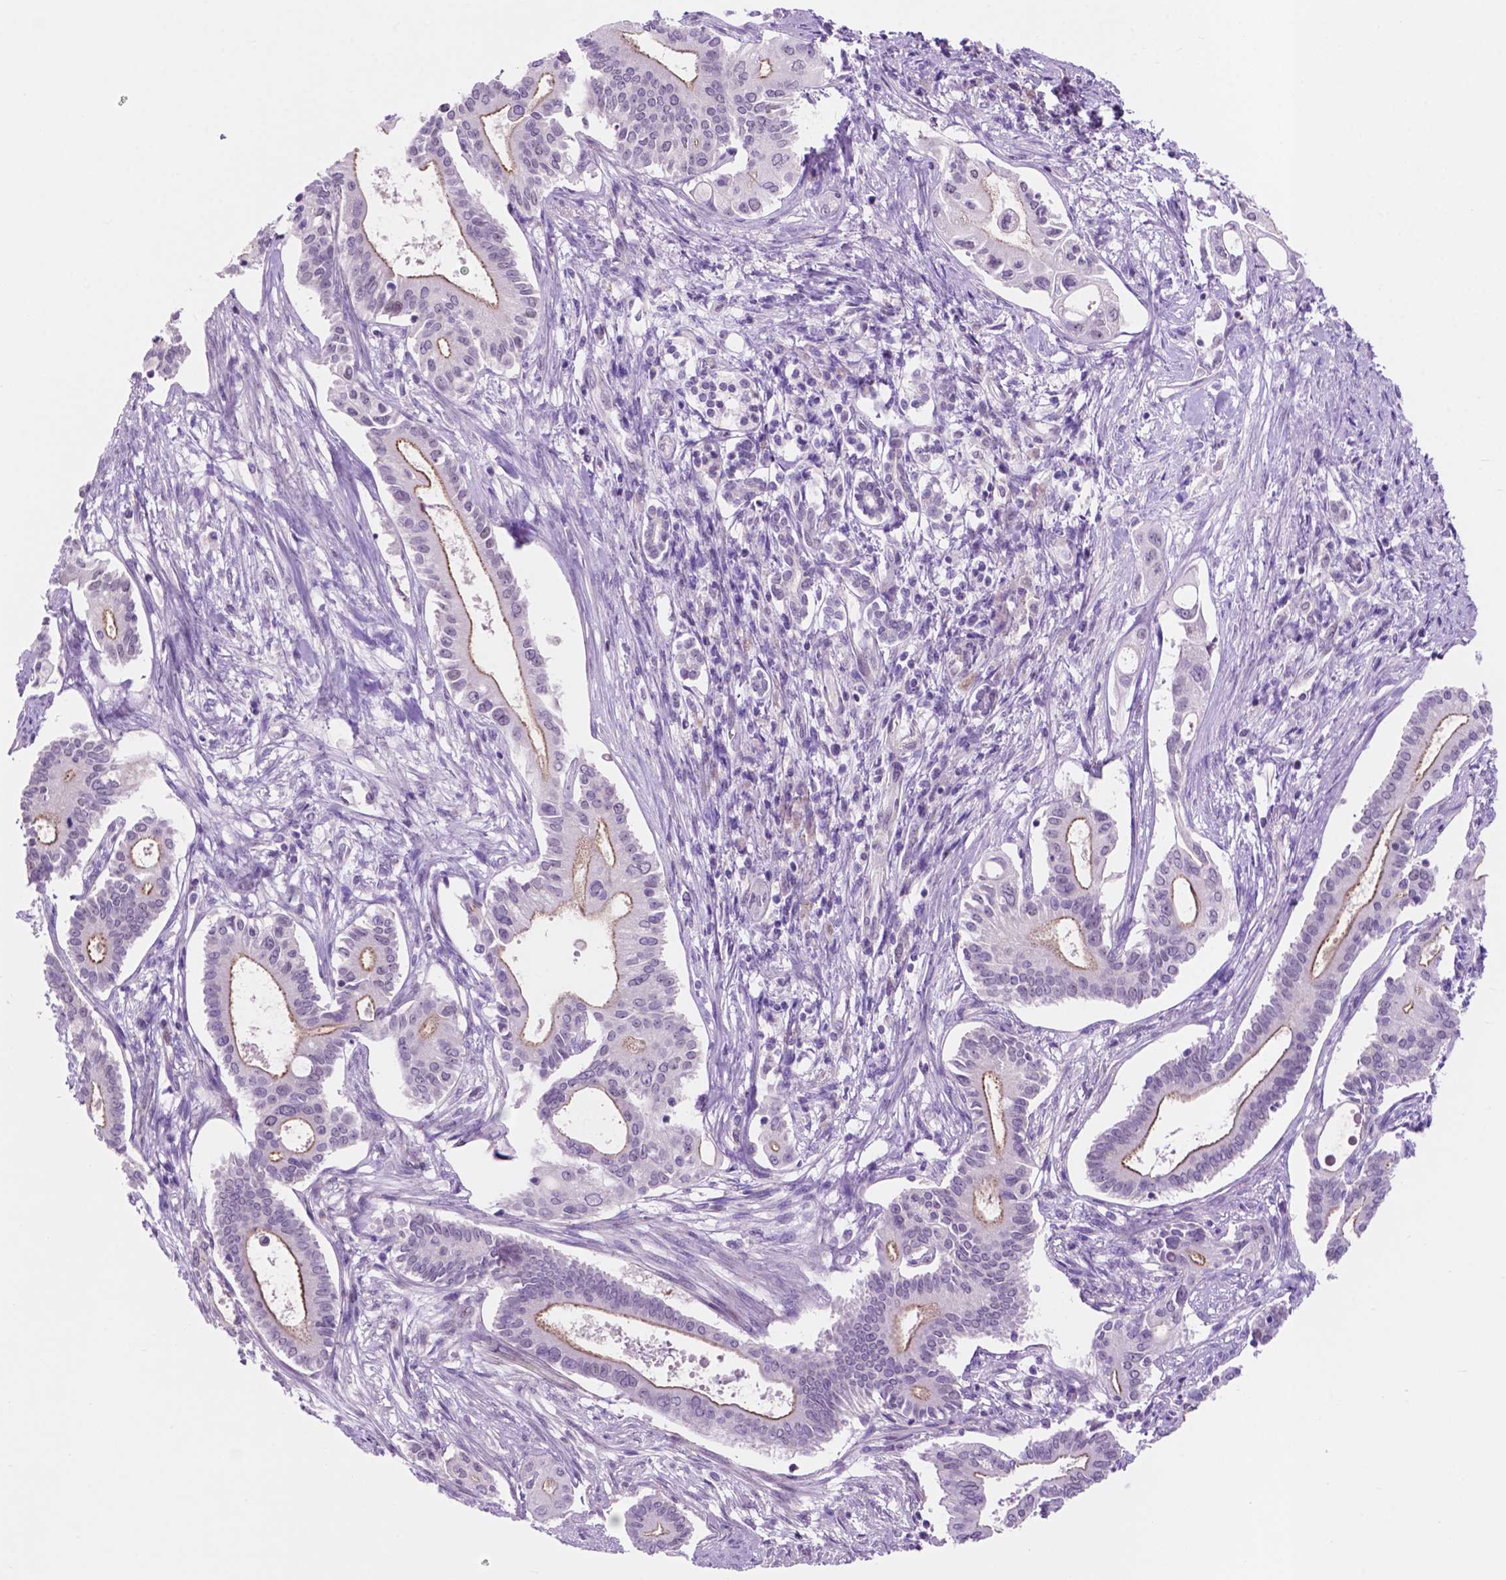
{"staining": {"intensity": "negative", "quantity": "none", "location": "none"}, "tissue": "pancreatic cancer", "cell_type": "Tumor cells", "image_type": "cancer", "snomed": [{"axis": "morphology", "description": "Adenocarcinoma, NOS"}, {"axis": "topography", "description": "Pancreas"}], "caption": "DAB immunohistochemical staining of human adenocarcinoma (pancreatic) demonstrates no significant expression in tumor cells.", "gene": "ACY3", "patient": {"sex": "female", "age": 68}}